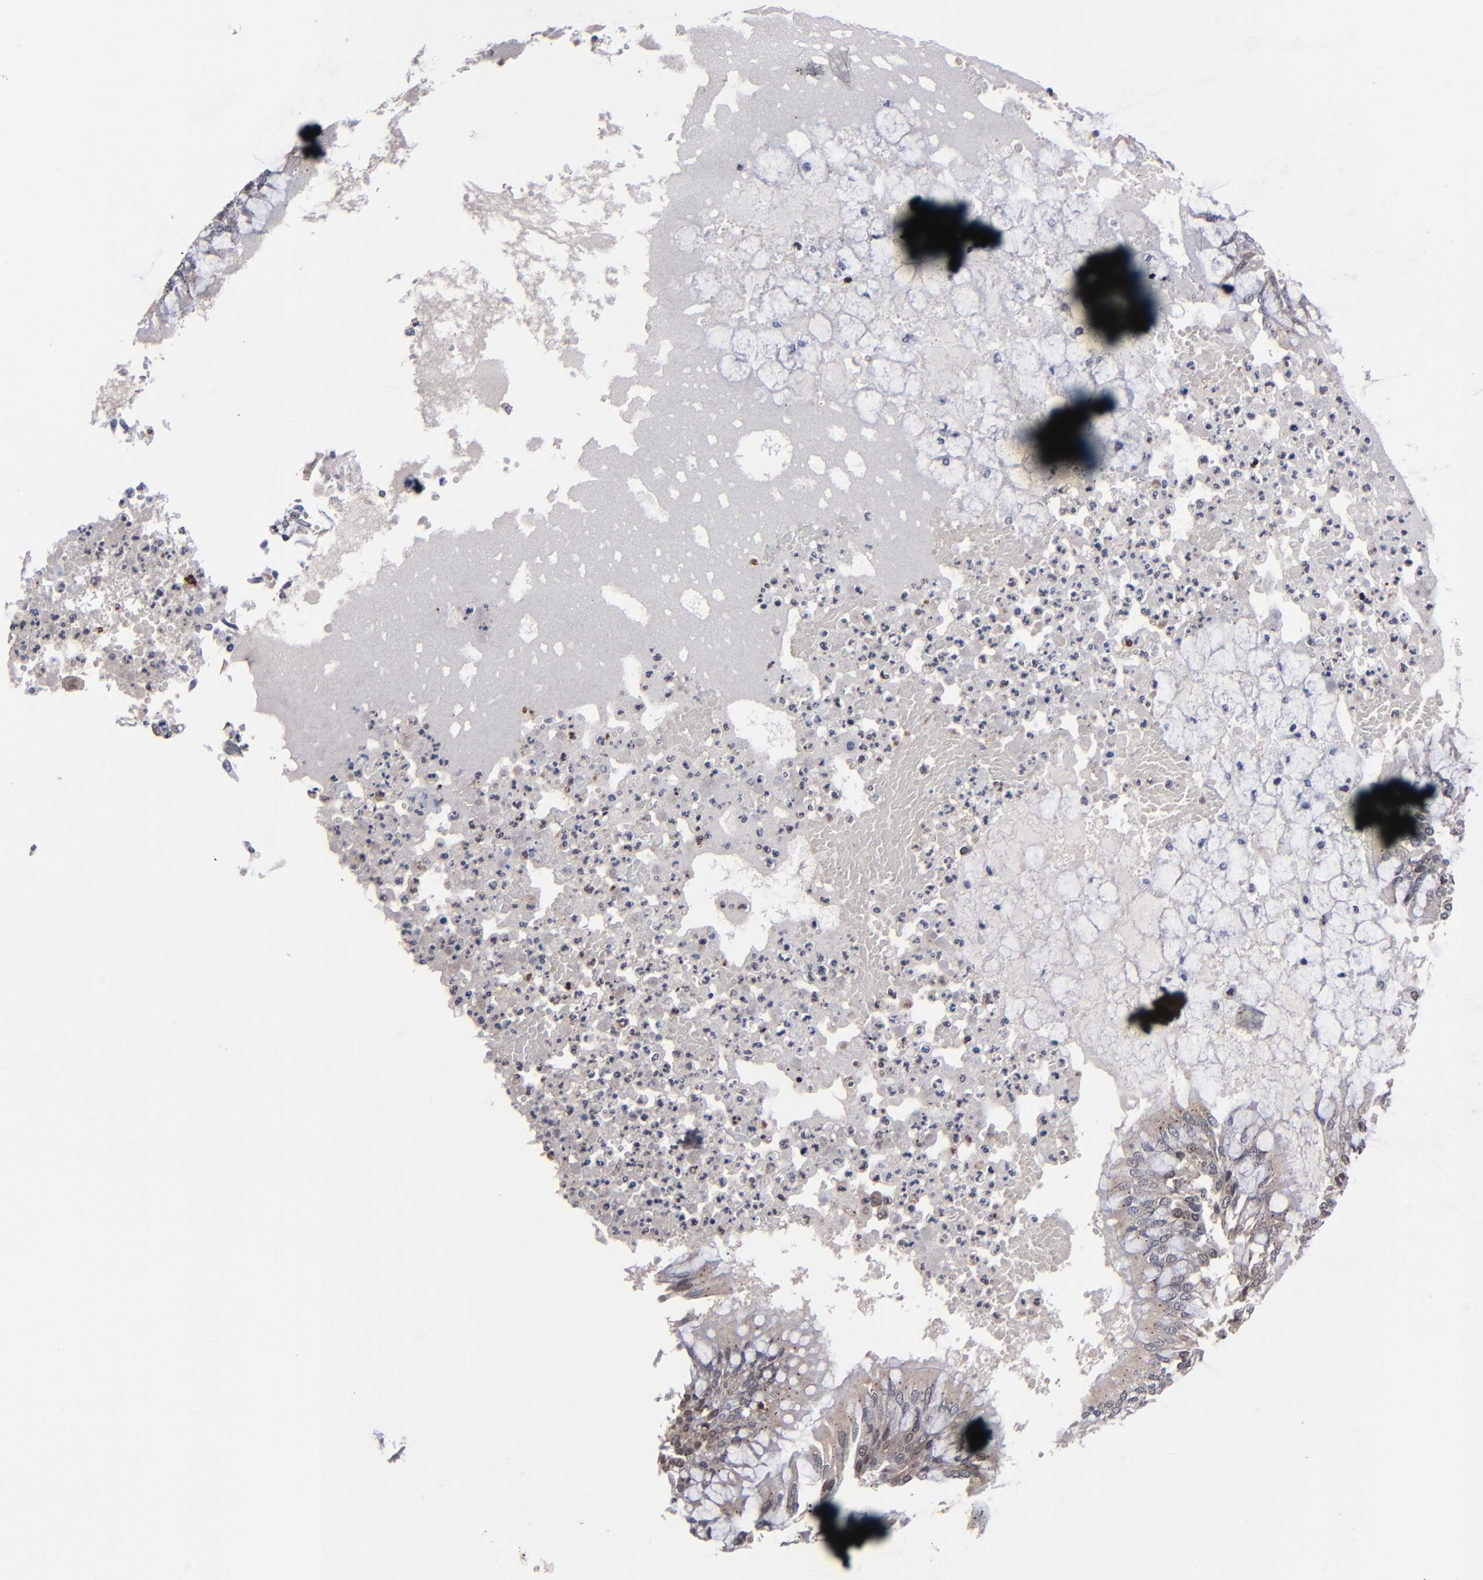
{"staining": {"intensity": "moderate", "quantity": ">75%", "location": "cytoplasmic/membranous"}, "tissue": "bronchus", "cell_type": "Respiratory epithelial cells", "image_type": "normal", "snomed": [{"axis": "morphology", "description": "Normal tissue, NOS"}, {"axis": "topography", "description": "Cartilage tissue"}, {"axis": "topography", "description": "Bronchus"}, {"axis": "topography", "description": "Lung"}], "caption": "Immunohistochemistry of unremarkable bronchus displays medium levels of moderate cytoplasmic/membranous expression in approximately >75% of respiratory epithelial cells.", "gene": "KIAA2026", "patient": {"sex": "female", "age": 49}}